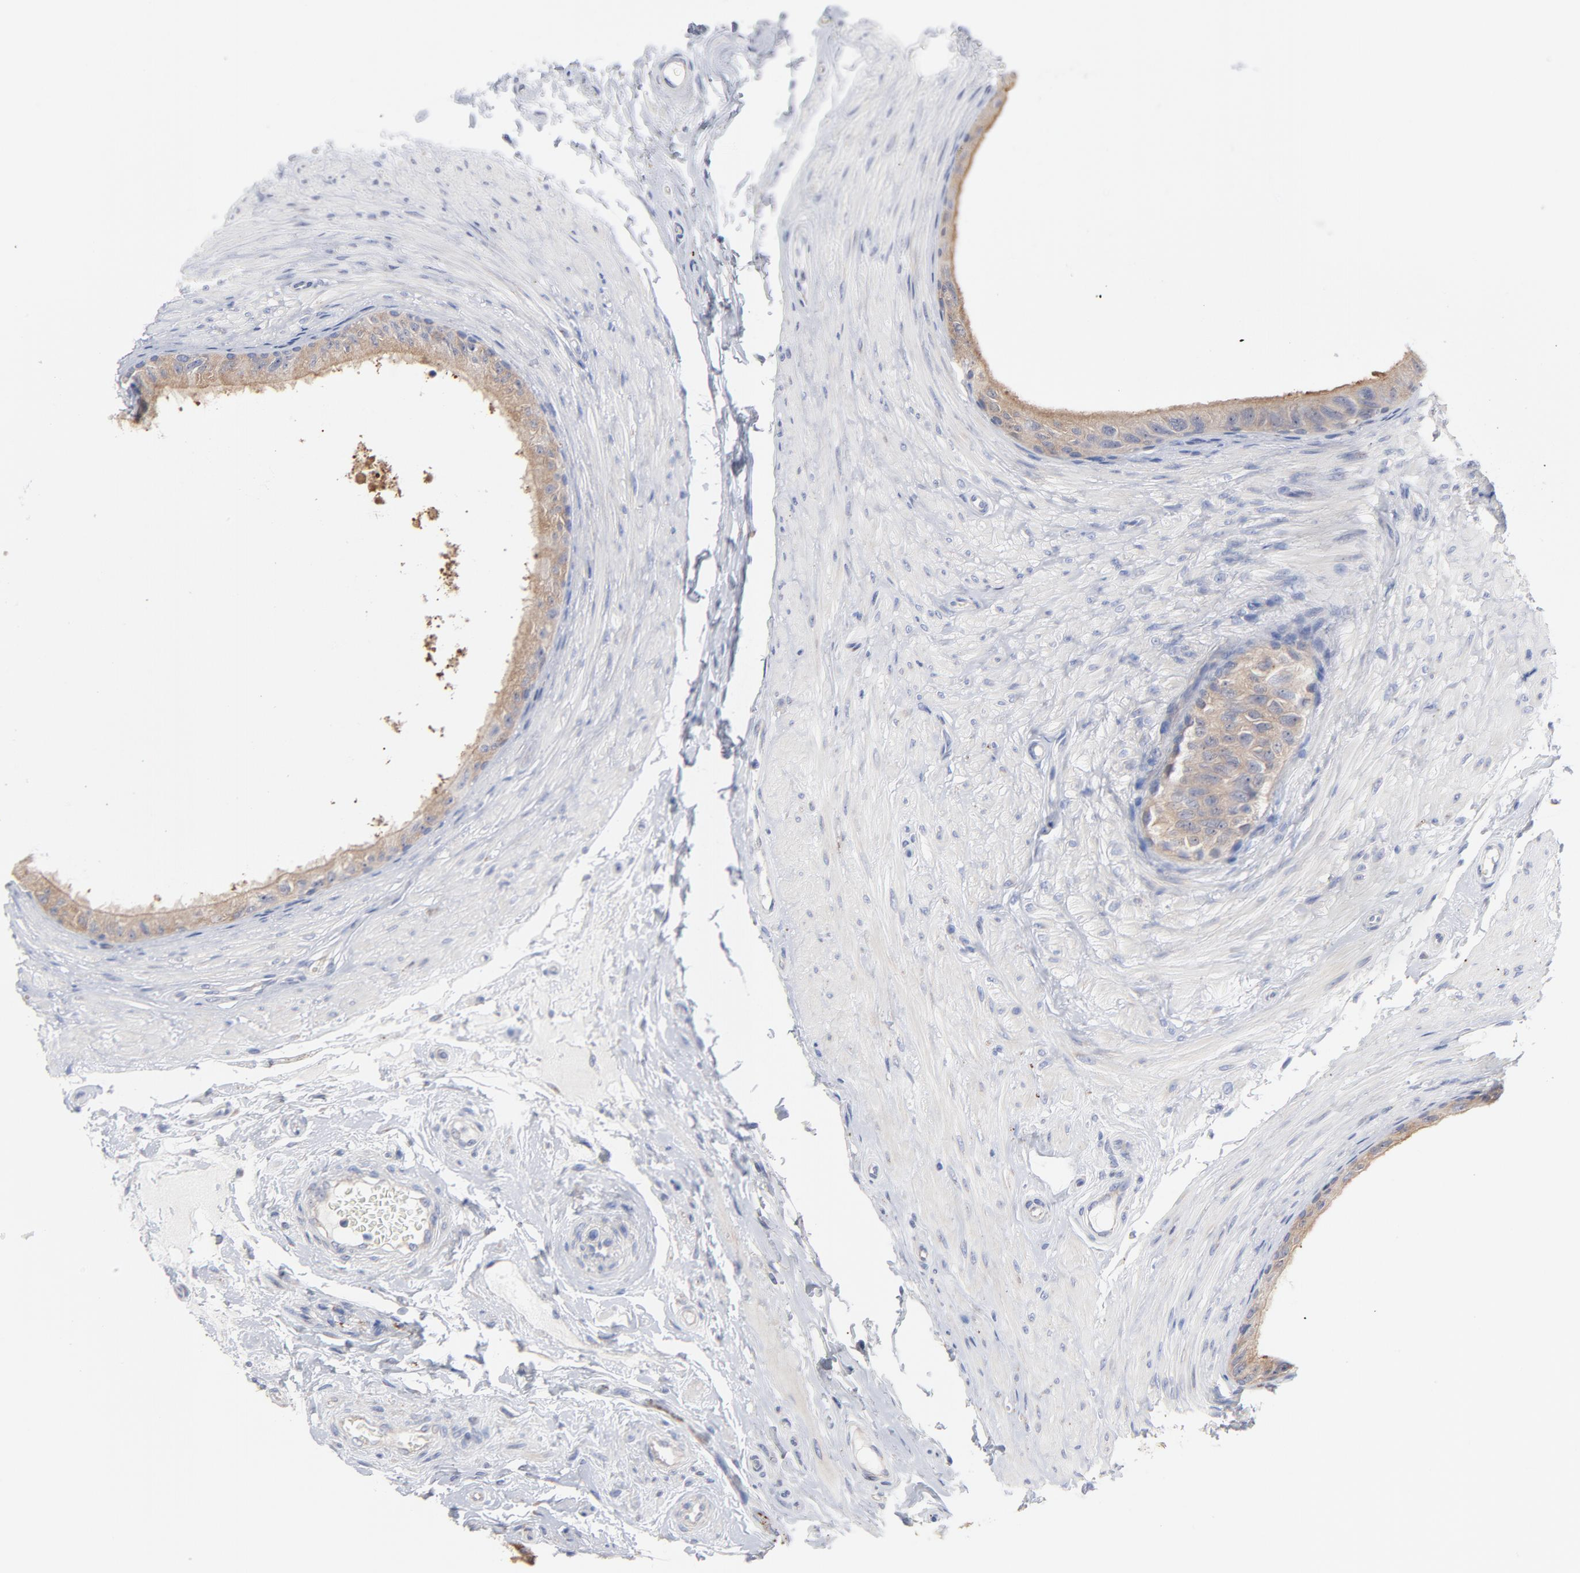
{"staining": {"intensity": "weak", "quantity": ">75%", "location": "cytoplasmic/membranous"}, "tissue": "epididymis", "cell_type": "Glandular cells", "image_type": "normal", "snomed": [{"axis": "morphology", "description": "Normal tissue, NOS"}, {"axis": "topography", "description": "Epididymis"}], "caption": "Immunohistochemistry (IHC) image of benign epididymis stained for a protein (brown), which displays low levels of weak cytoplasmic/membranous positivity in about >75% of glandular cells.", "gene": "CPE", "patient": {"sex": "male", "age": 68}}